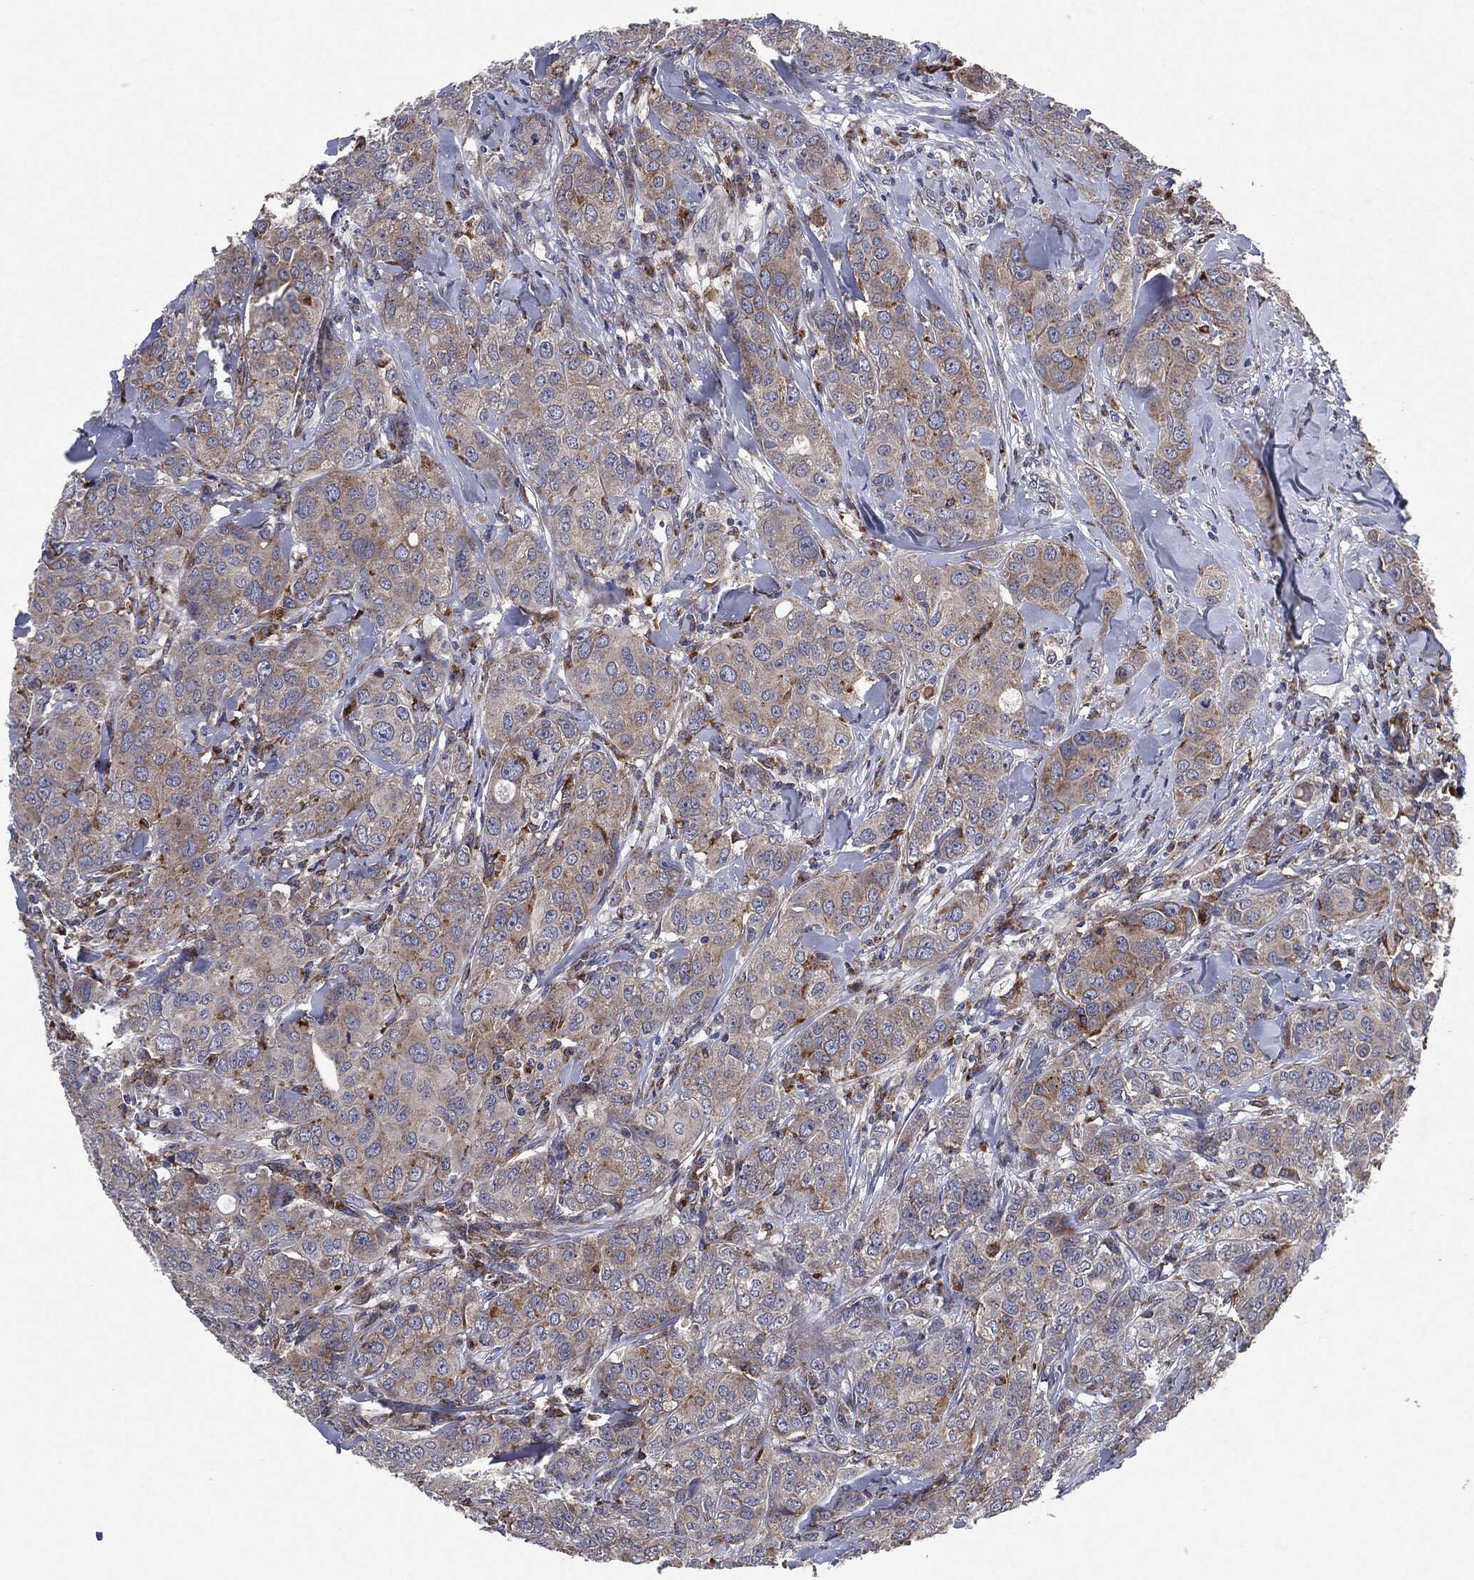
{"staining": {"intensity": "weak", "quantity": "25%-75%", "location": "cytoplasmic/membranous"}, "tissue": "breast cancer", "cell_type": "Tumor cells", "image_type": "cancer", "snomed": [{"axis": "morphology", "description": "Duct carcinoma"}, {"axis": "topography", "description": "Breast"}], "caption": "Human invasive ductal carcinoma (breast) stained with a brown dye reveals weak cytoplasmic/membranous positive expression in approximately 25%-75% of tumor cells.", "gene": "SLC31A2", "patient": {"sex": "female", "age": 43}}